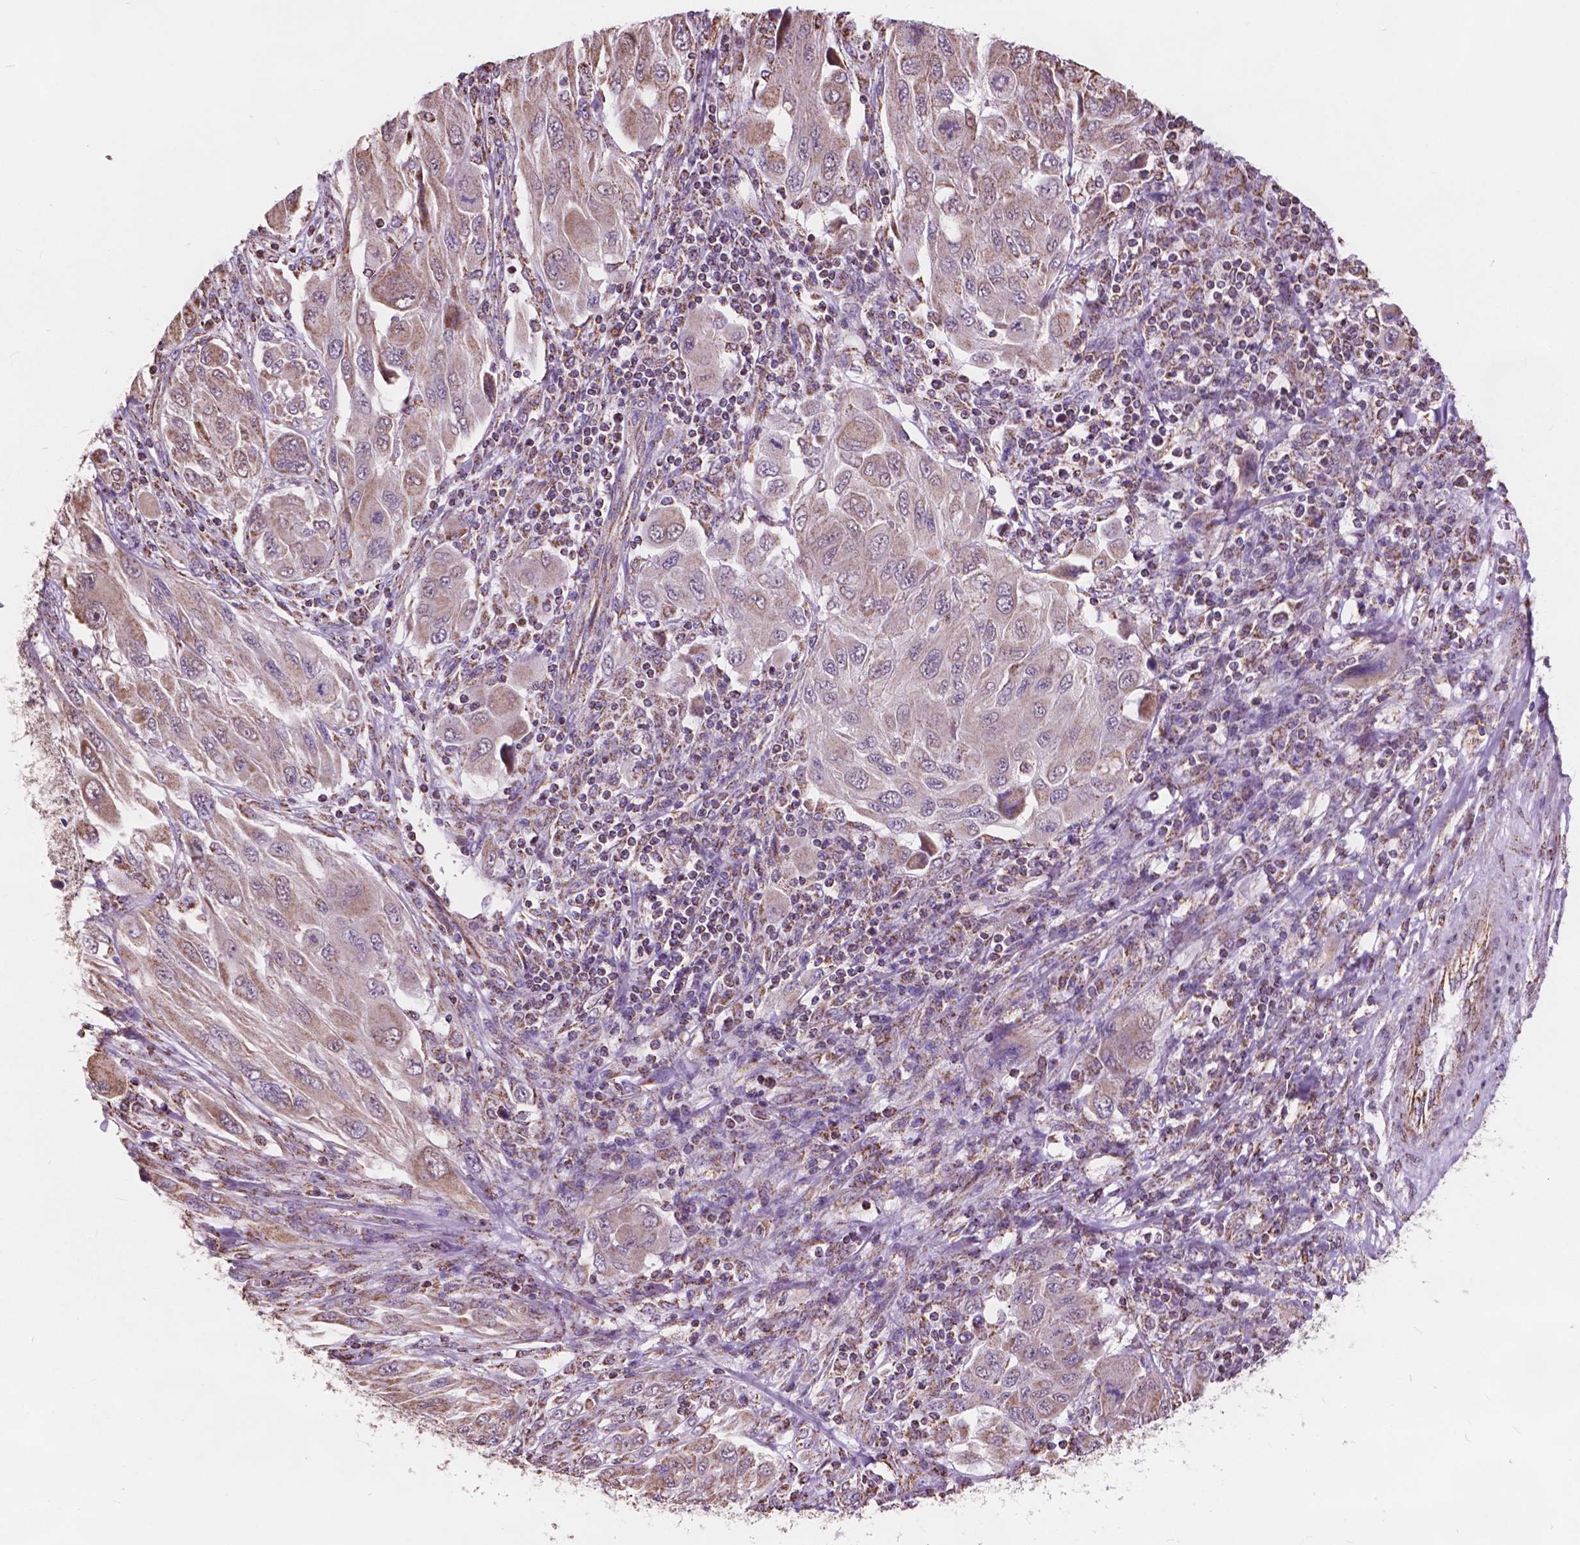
{"staining": {"intensity": "weak", "quantity": ">75%", "location": "cytoplasmic/membranous"}, "tissue": "melanoma", "cell_type": "Tumor cells", "image_type": "cancer", "snomed": [{"axis": "morphology", "description": "Malignant melanoma, NOS"}, {"axis": "topography", "description": "Skin"}], "caption": "This image demonstrates melanoma stained with IHC to label a protein in brown. The cytoplasmic/membranous of tumor cells show weak positivity for the protein. Nuclei are counter-stained blue.", "gene": "SCOC", "patient": {"sex": "female", "age": 91}}